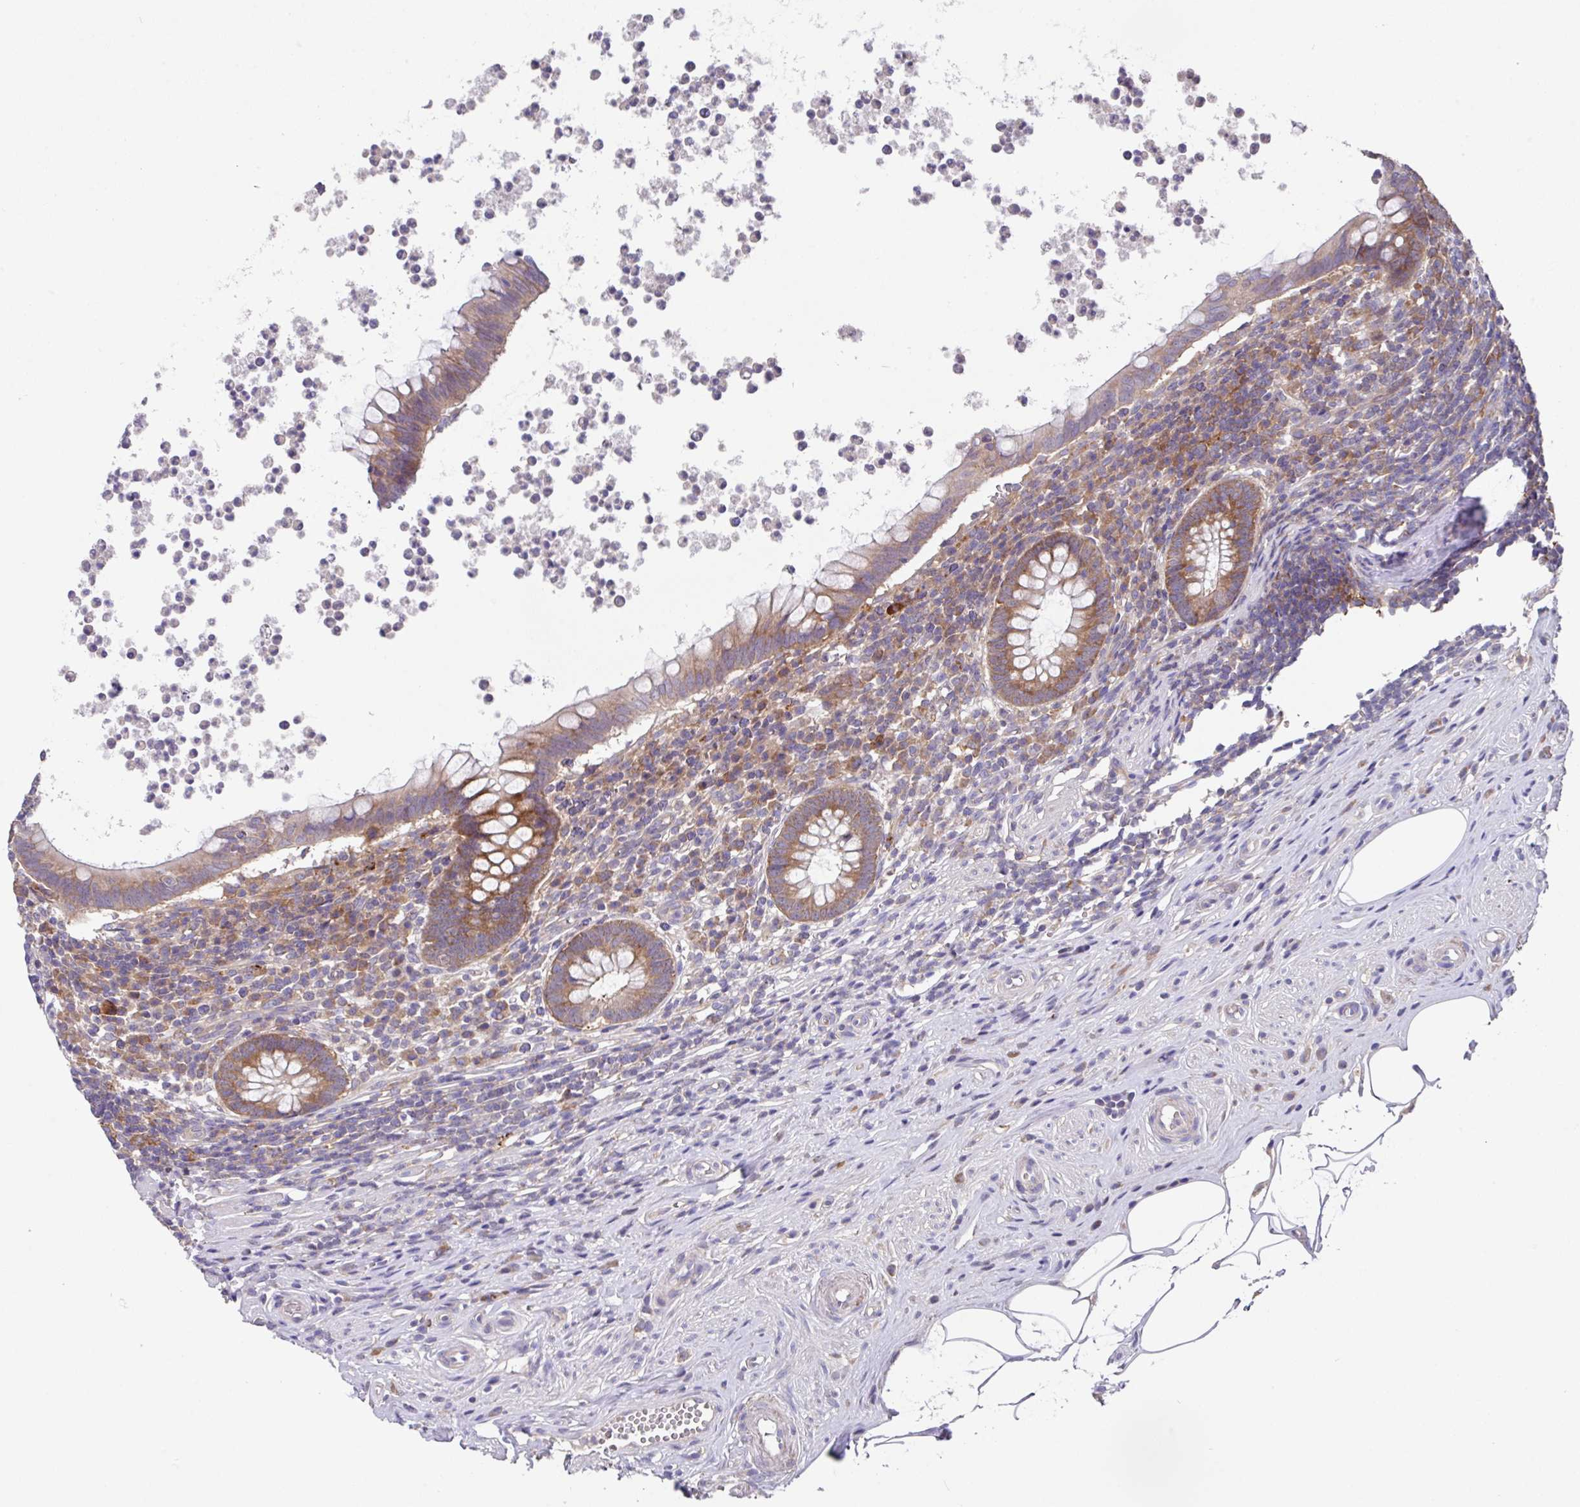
{"staining": {"intensity": "moderate", "quantity": ">75%", "location": "cytoplasmic/membranous"}, "tissue": "appendix", "cell_type": "Glandular cells", "image_type": "normal", "snomed": [{"axis": "morphology", "description": "Normal tissue, NOS"}, {"axis": "topography", "description": "Appendix"}], "caption": "A histopathology image showing moderate cytoplasmic/membranous positivity in about >75% of glandular cells in benign appendix, as visualized by brown immunohistochemical staining.", "gene": "EIF4B", "patient": {"sex": "female", "age": 56}}